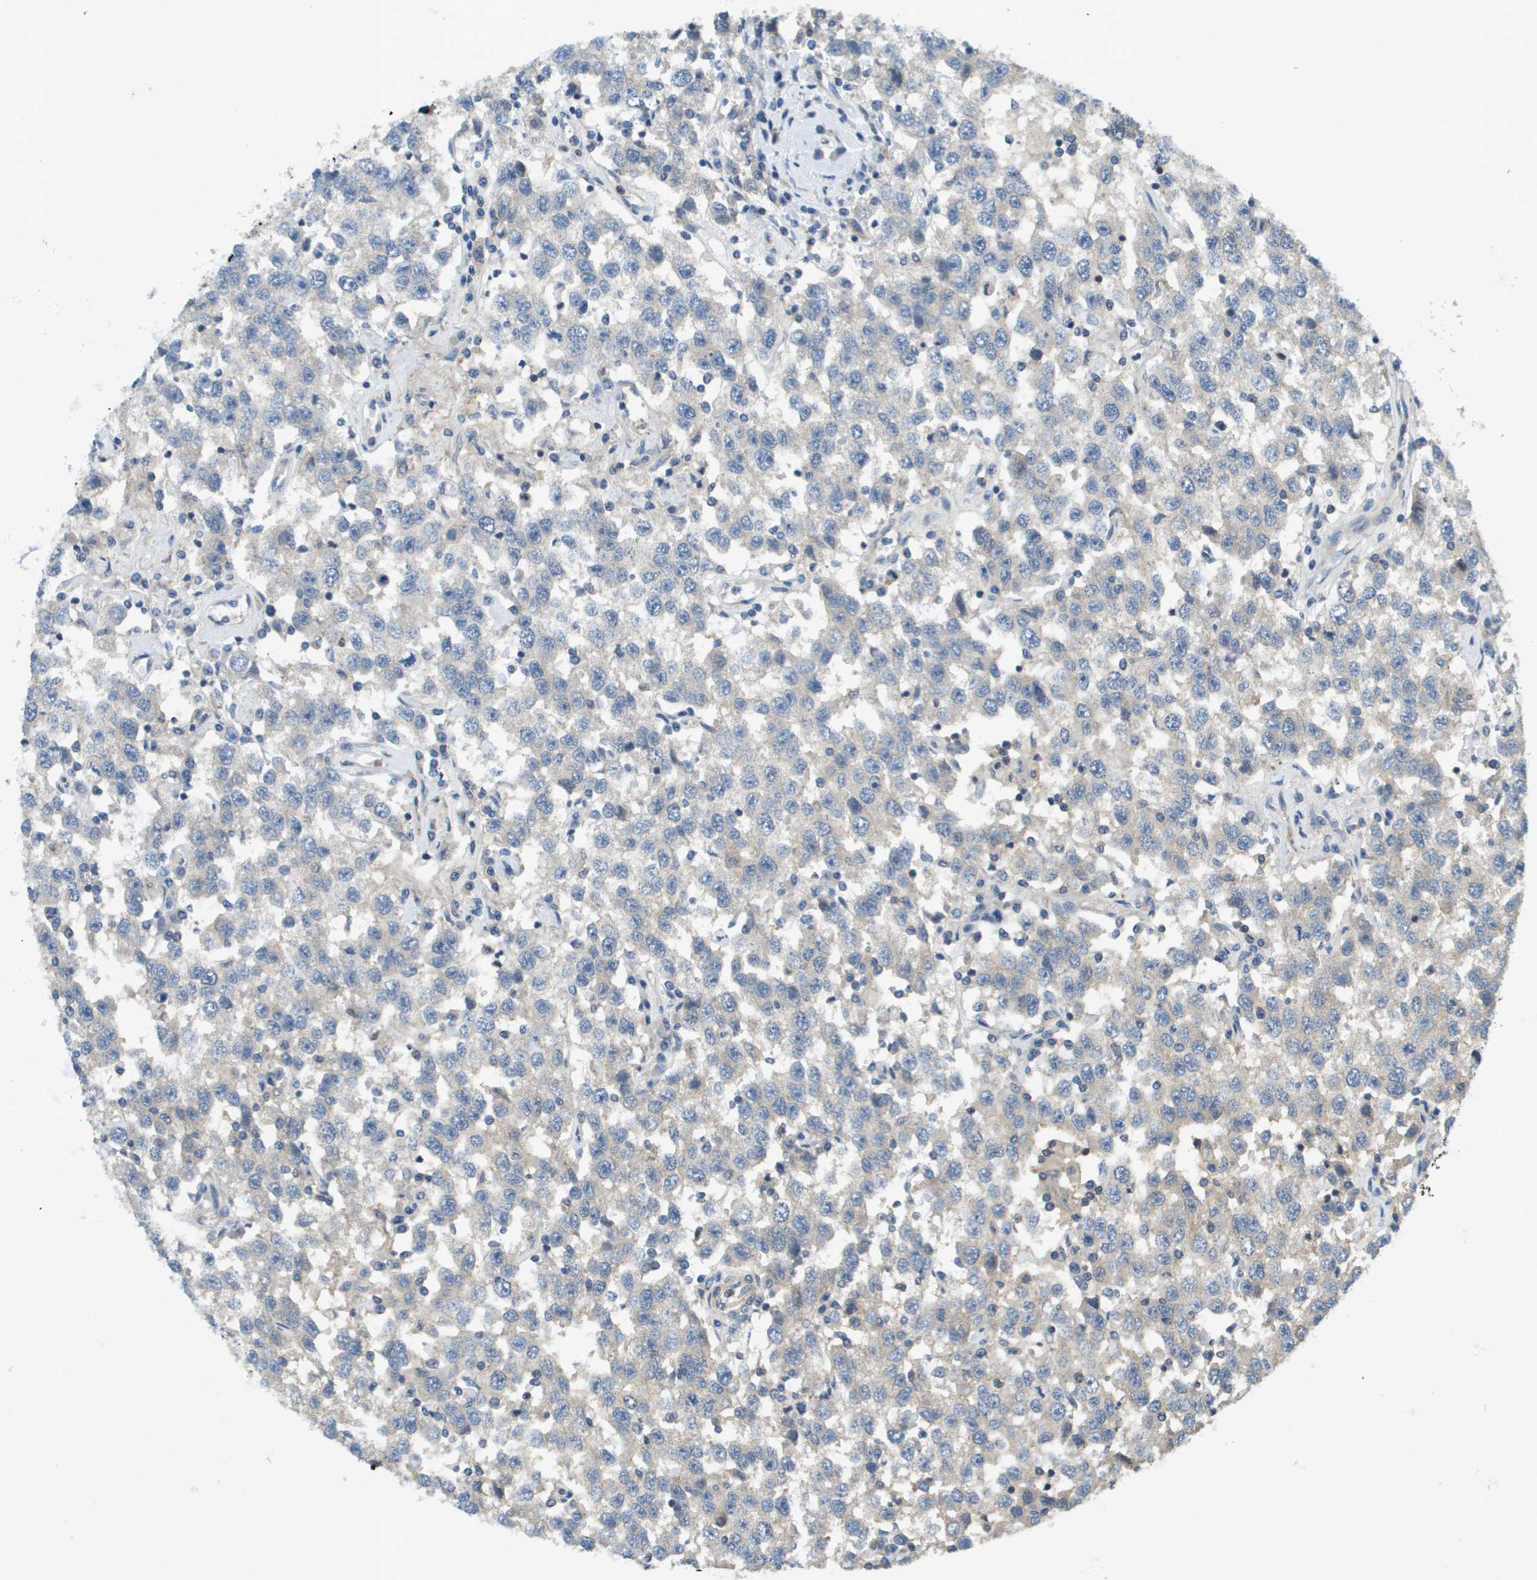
{"staining": {"intensity": "weak", "quantity": "<25%", "location": "cytoplasmic/membranous"}, "tissue": "testis cancer", "cell_type": "Tumor cells", "image_type": "cancer", "snomed": [{"axis": "morphology", "description": "Seminoma, NOS"}, {"axis": "topography", "description": "Testis"}], "caption": "This is an immunohistochemistry (IHC) micrograph of human testis cancer (seminoma). There is no positivity in tumor cells.", "gene": "KRT23", "patient": {"sex": "male", "age": 41}}